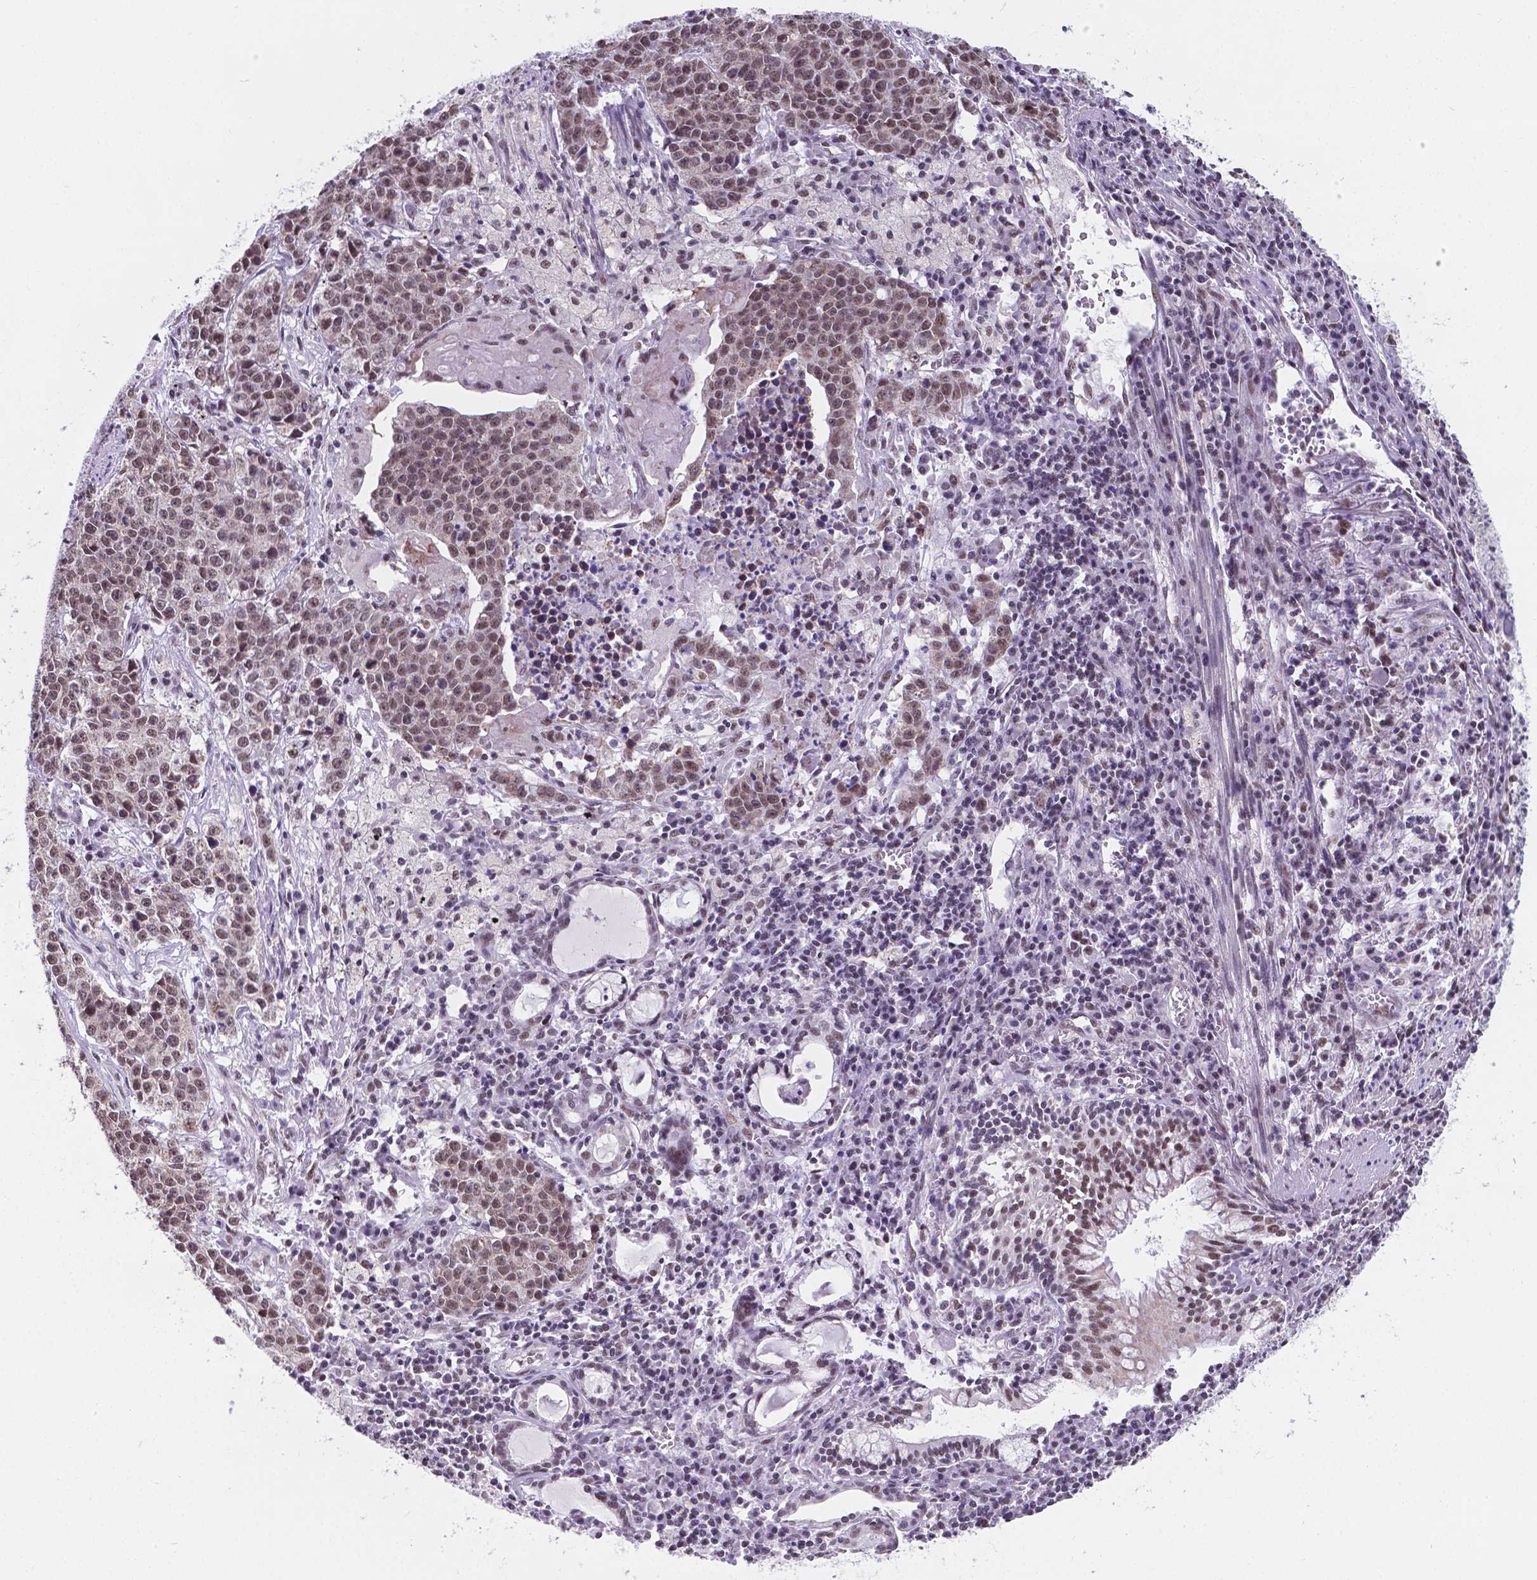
{"staining": {"intensity": "weak", "quantity": ">75%", "location": "nuclear"}, "tissue": "lung cancer", "cell_type": "Tumor cells", "image_type": "cancer", "snomed": [{"axis": "morphology", "description": "Squamous cell carcinoma, NOS"}, {"axis": "morphology", "description": "Squamous cell carcinoma, metastatic, NOS"}, {"axis": "topography", "description": "Lung"}, {"axis": "topography", "description": "Pleura, NOS"}], "caption": "Human squamous cell carcinoma (lung) stained with a brown dye exhibits weak nuclear positive positivity in about >75% of tumor cells.", "gene": "BCAS2", "patient": {"sex": "male", "age": 72}}